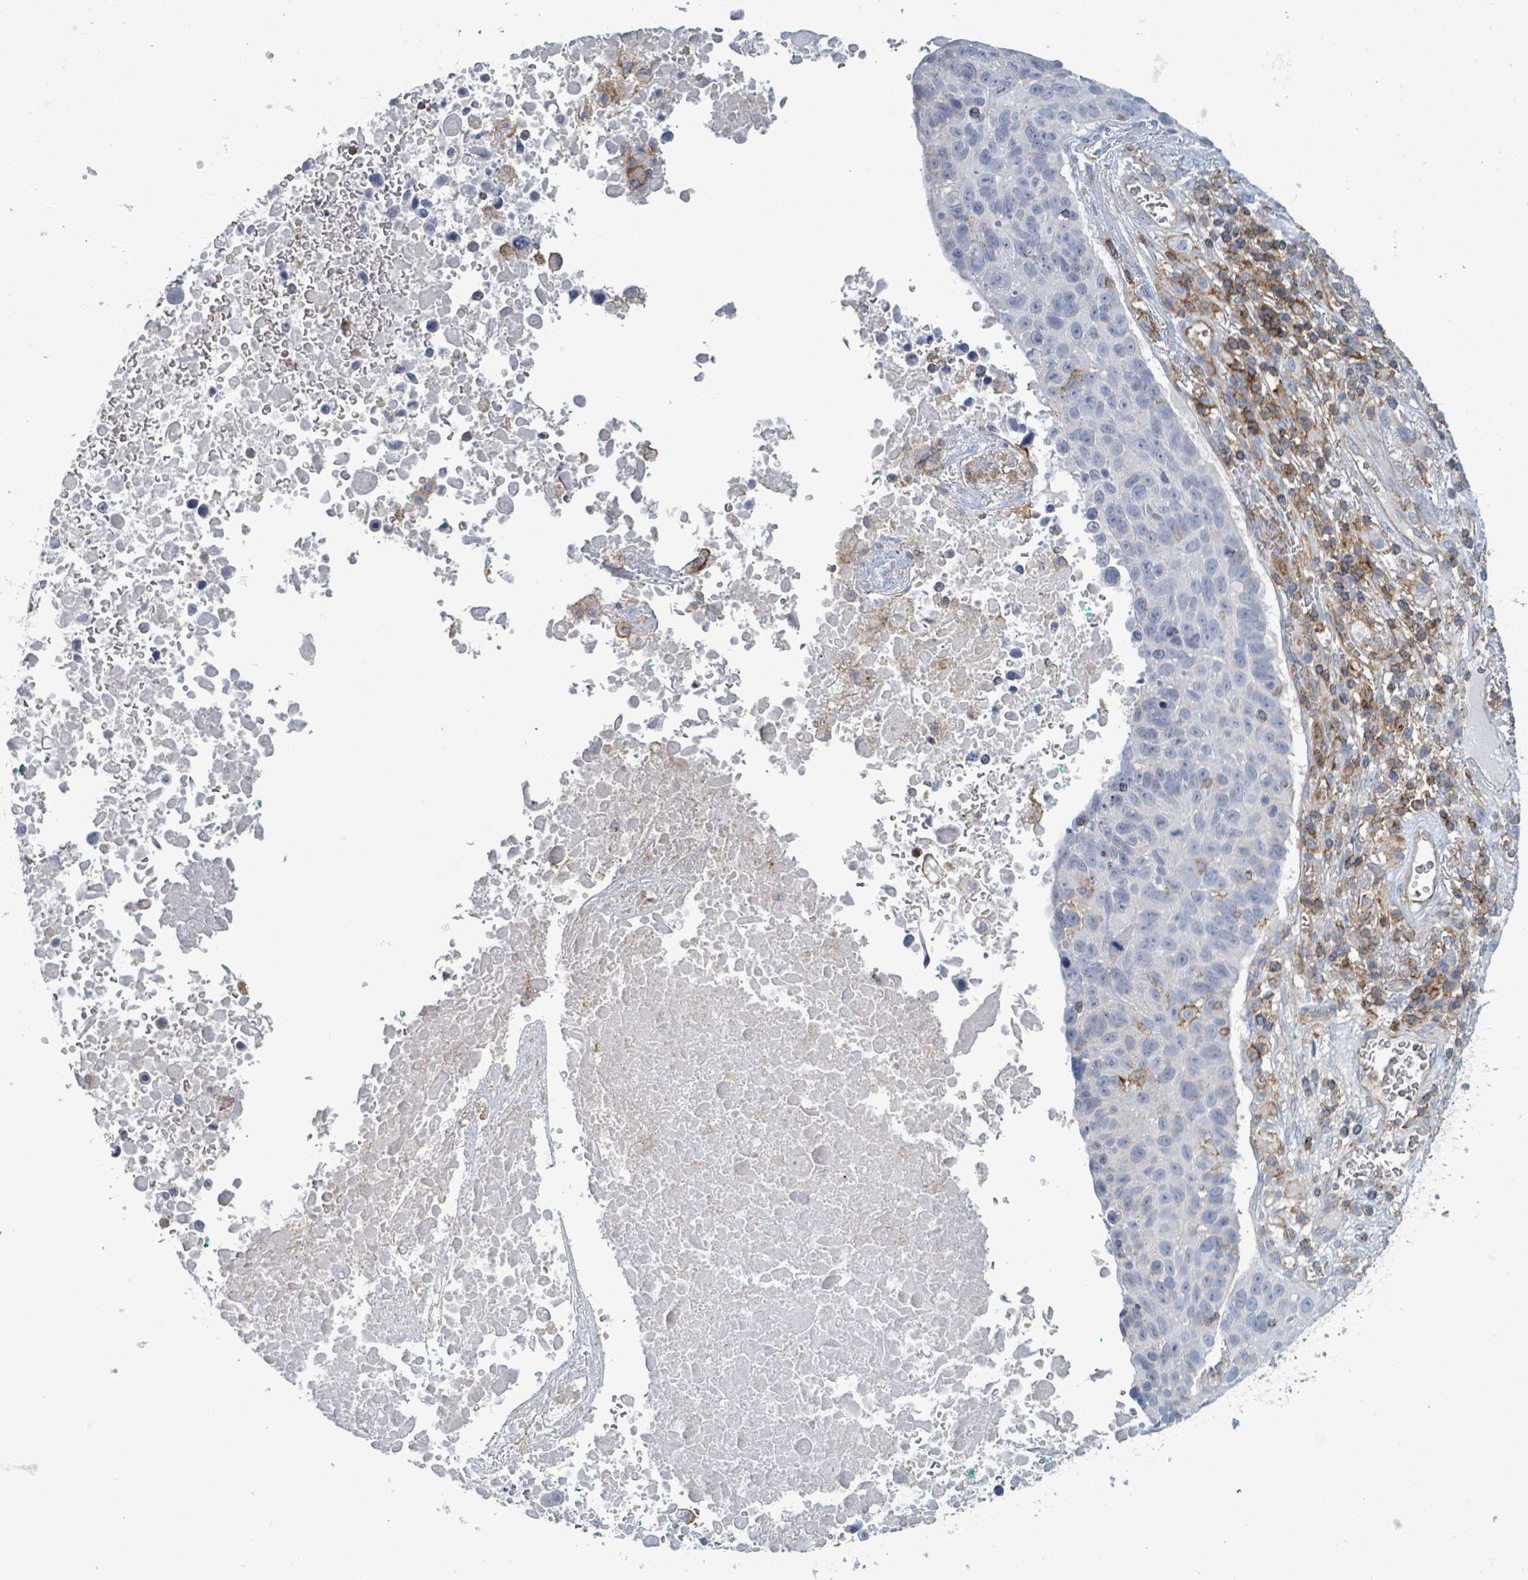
{"staining": {"intensity": "negative", "quantity": "none", "location": "none"}, "tissue": "lung cancer", "cell_type": "Tumor cells", "image_type": "cancer", "snomed": [{"axis": "morphology", "description": "Squamous cell carcinoma, NOS"}, {"axis": "topography", "description": "Lung"}], "caption": "Squamous cell carcinoma (lung) stained for a protein using IHC demonstrates no positivity tumor cells.", "gene": "TNFRSF14", "patient": {"sex": "male", "age": 66}}